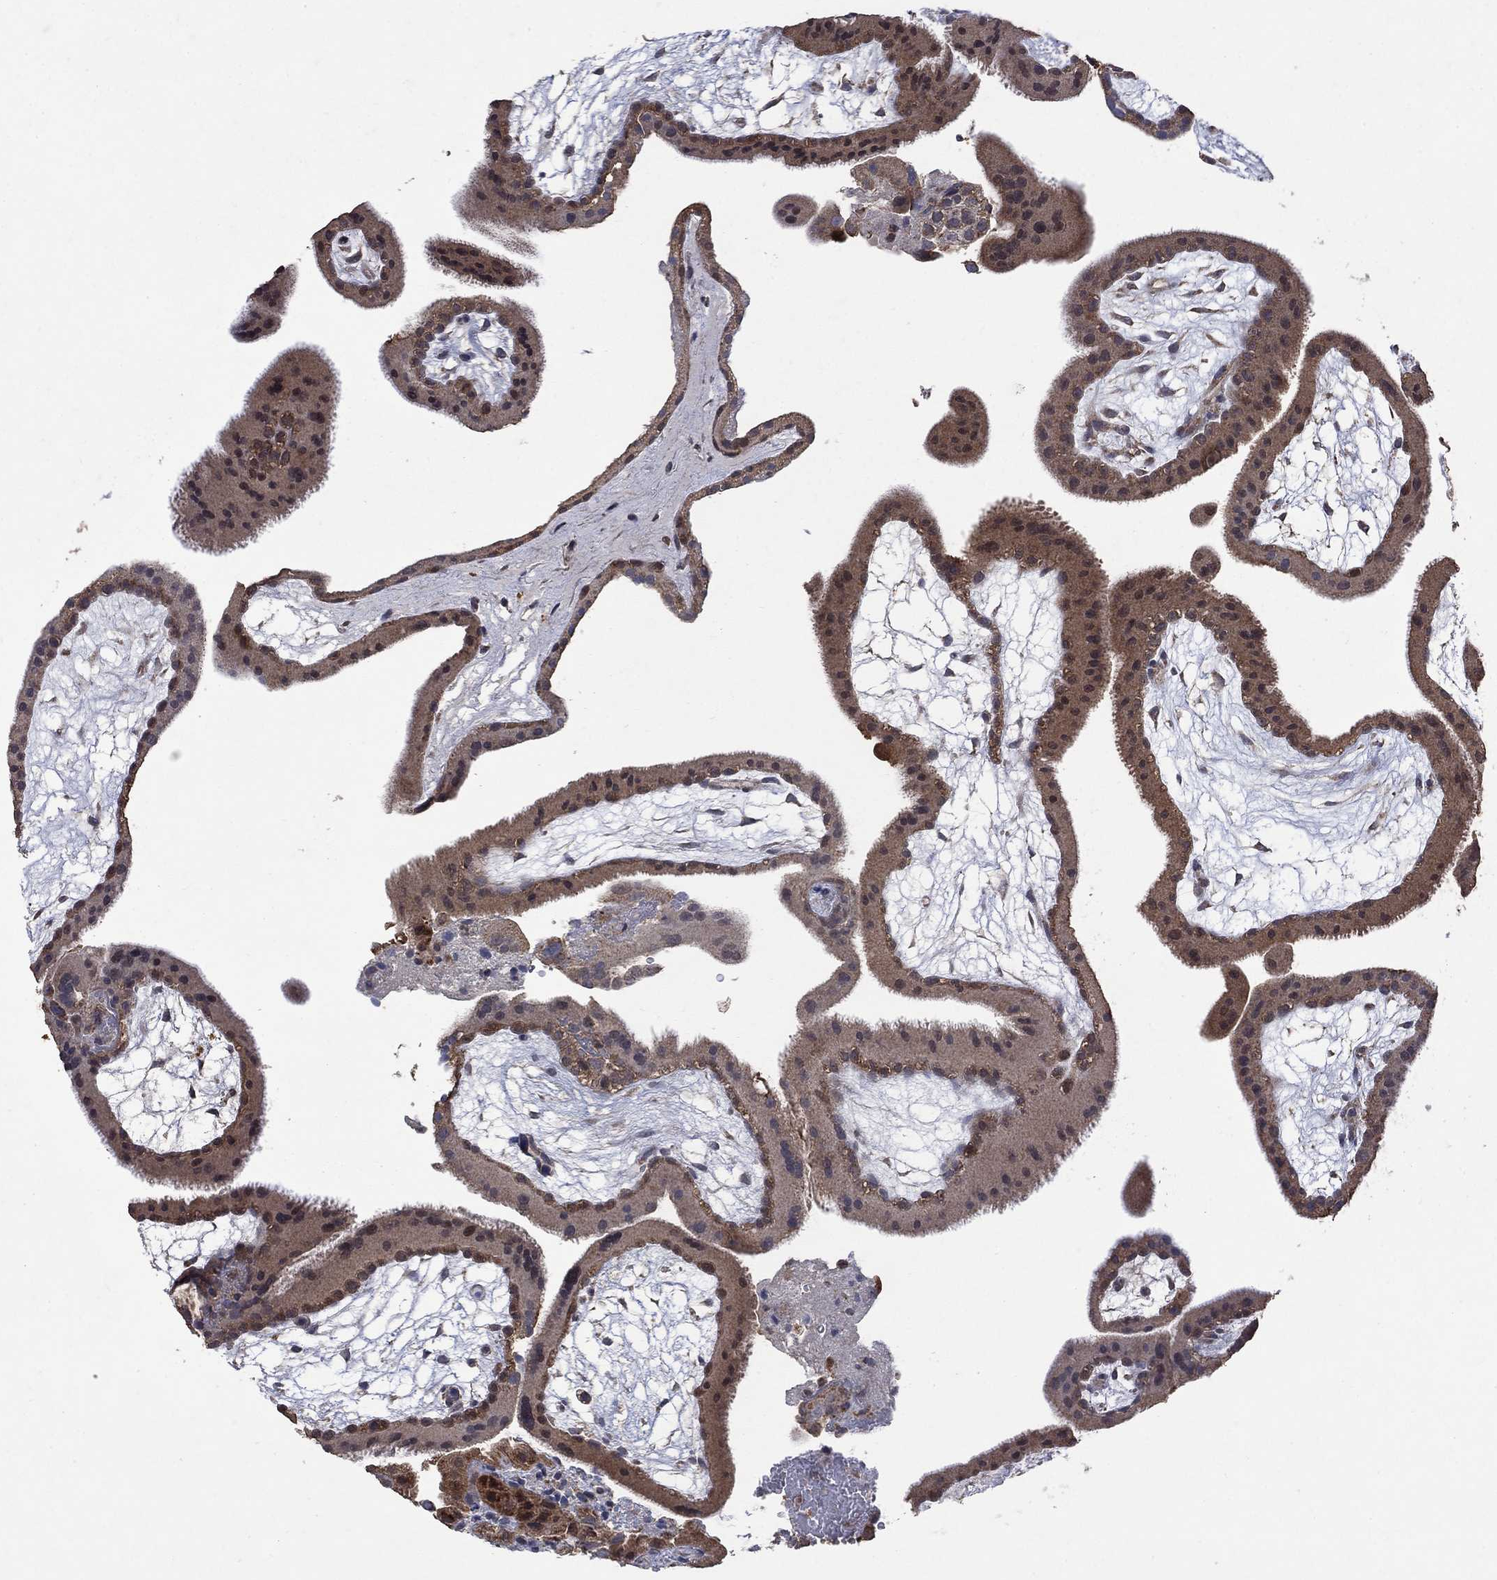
{"staining": {"intensity": "weak", "quantity": "25%-75%", "location": "cytoplasmic/membranous"}, "tissue": "placenta", "cell_type": "Decidual cells", "image_type": "normal", "snomed": [{"axis": "morphology", "description": "Normal tissue, NOS"}, {"axis": "topography", "description": "Placenta"}], "caption": "A histopathology image of placenta stained for a protein exhibits weak cytoplasmic/membranous brown staining in decidual cells. The staining is performed using DAB (3,3'-diaminobenzidine) brown chromogen to label protein expression. The nuclei are counter-stained blue using hematoxylin.", "gene": "DPH1", "patient": {"sex": "female", "age": 19}}